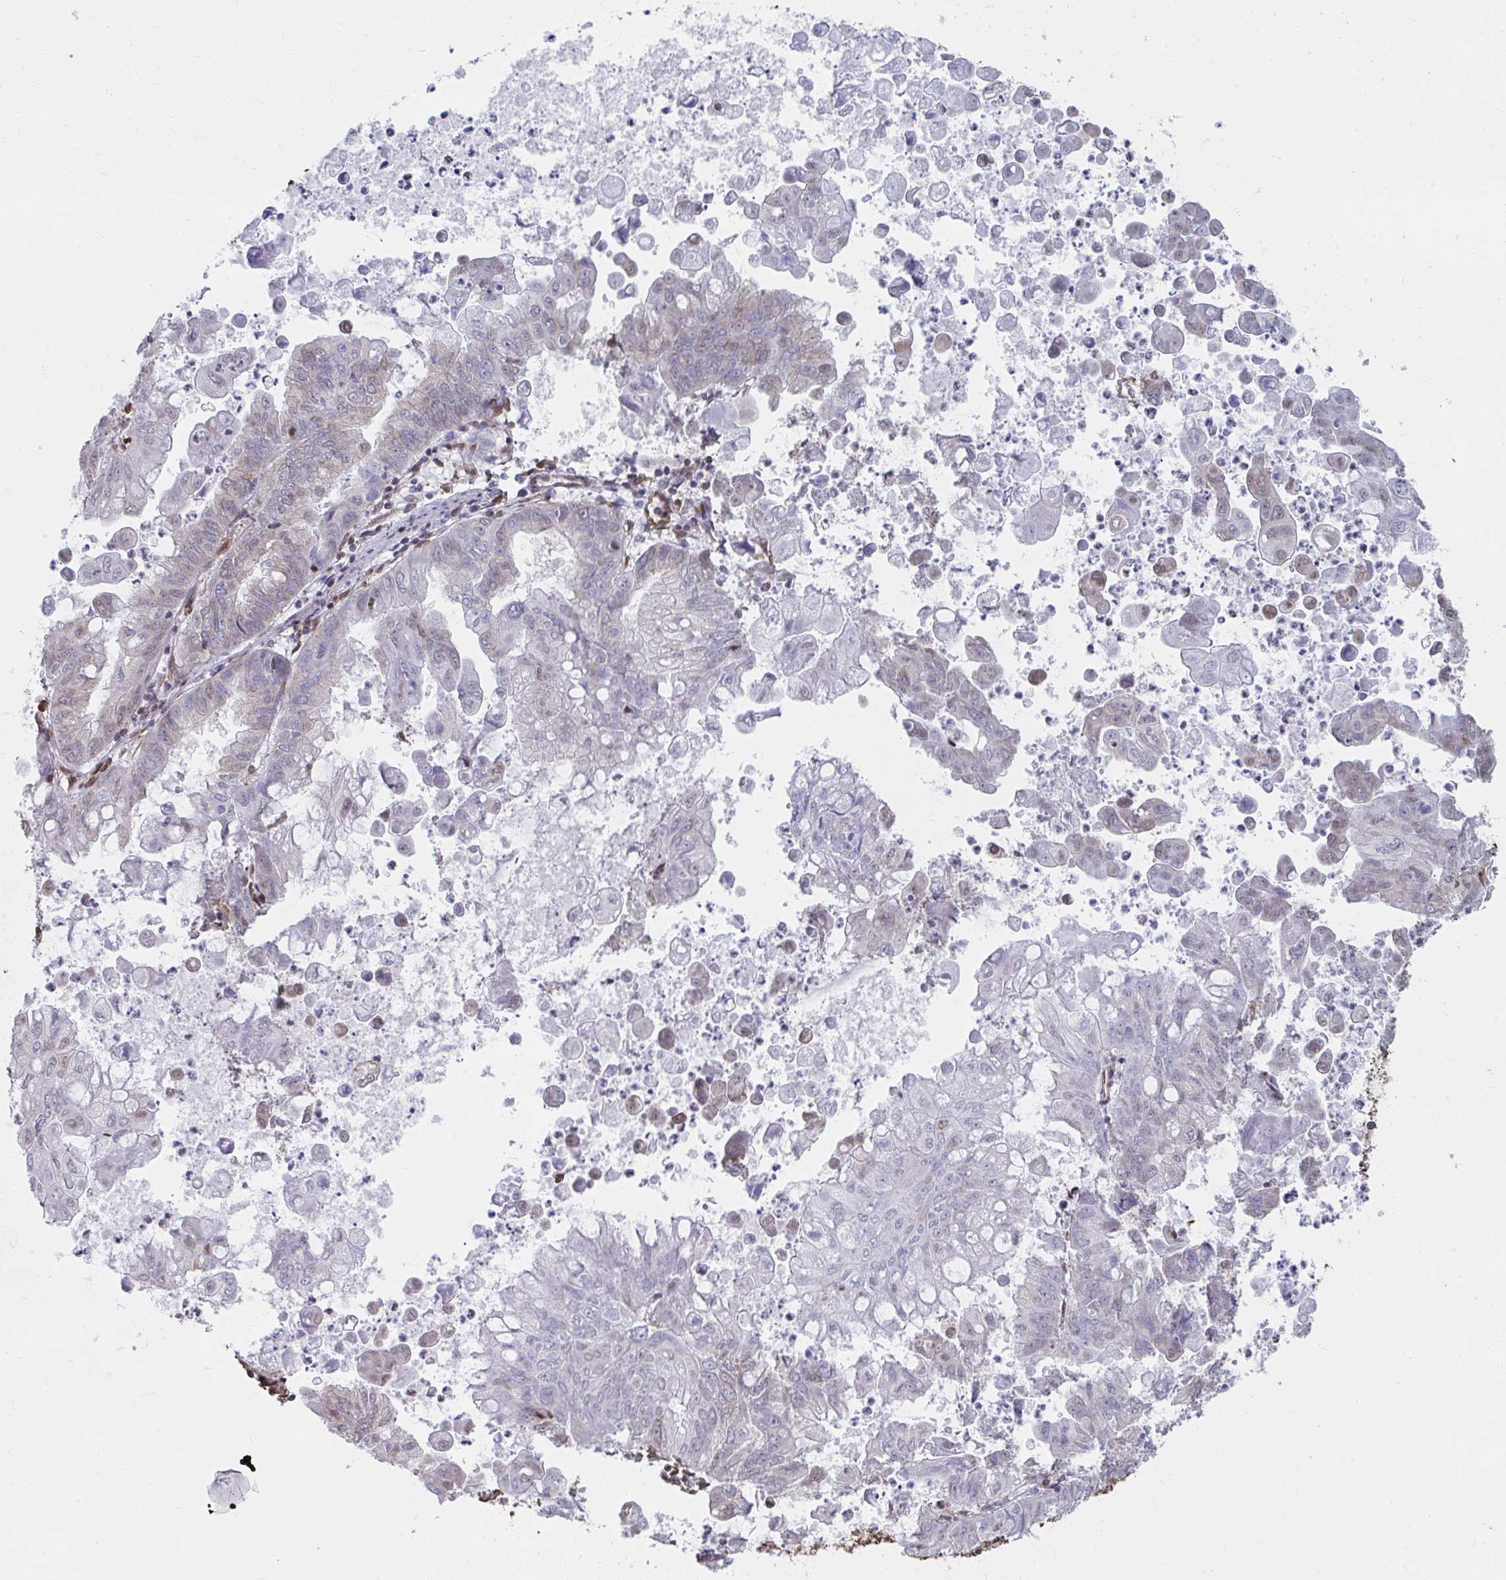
{"staining": {"intensity": "negative", "quantity": "none", "location": "none"}, "tissue": "stomach cancer", "cell_type": "Tumor cells", "image_type": "cancer", "snomed": [{"axis": "morphology", "description": "Adenocarcinoma, NOS"}, {"axis": "topography", "description": "Stomach, upper"}], "caption": "This is a micrograph of IHC staining of stomach cancer (adenocarcinoma), which shows no positivity in tumor cells. The staining is performed using DAB brown chromogen with nuclei counter-stained in using hematoxylin.", "gene": "SYNCRIP", "patient": {"sex": "male", "age": 80}}